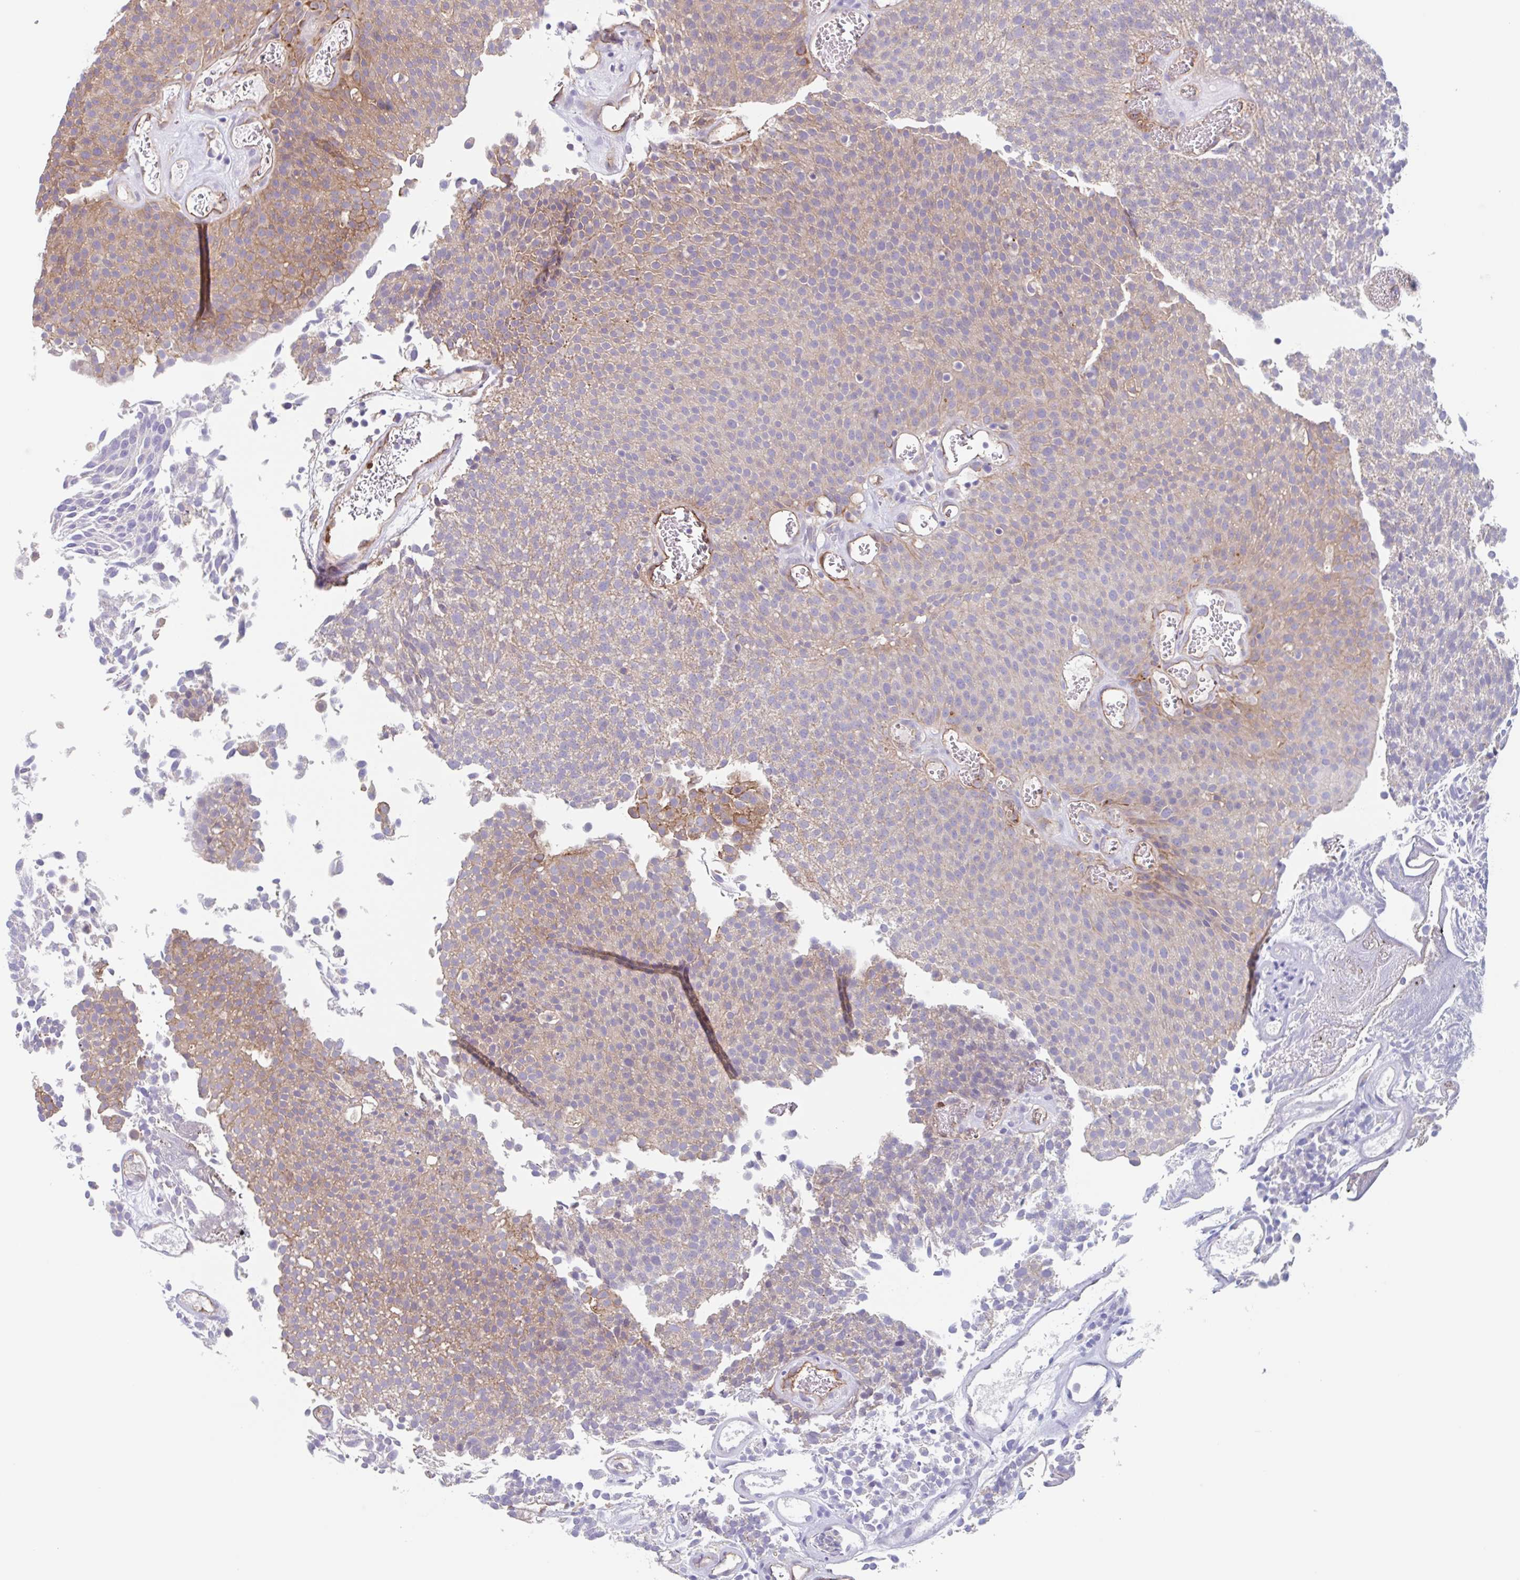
{"staining": {"intensity": "moderate", "quantity": "25%-75%", "location": "cytoplasmic/membranous"}, "tissue": "urothelial cancer", "cell_type": "Tumor cells", "image_type": "cancer", "snomed": [{"axis": "morphology", "description": "Urothelial carcinoma, Low grade"}, {"axis": "topography", "description": "Urinary bladder"}], "caption": "Urothelial cancer stained with immunohistochemistry (IHC) demonstrates moderate cytoplasmic/membranous expression in approximately 25%-75% of tumor cells.", "gene": "EHD4", "patient": {"sex": "female", "age": 79}}